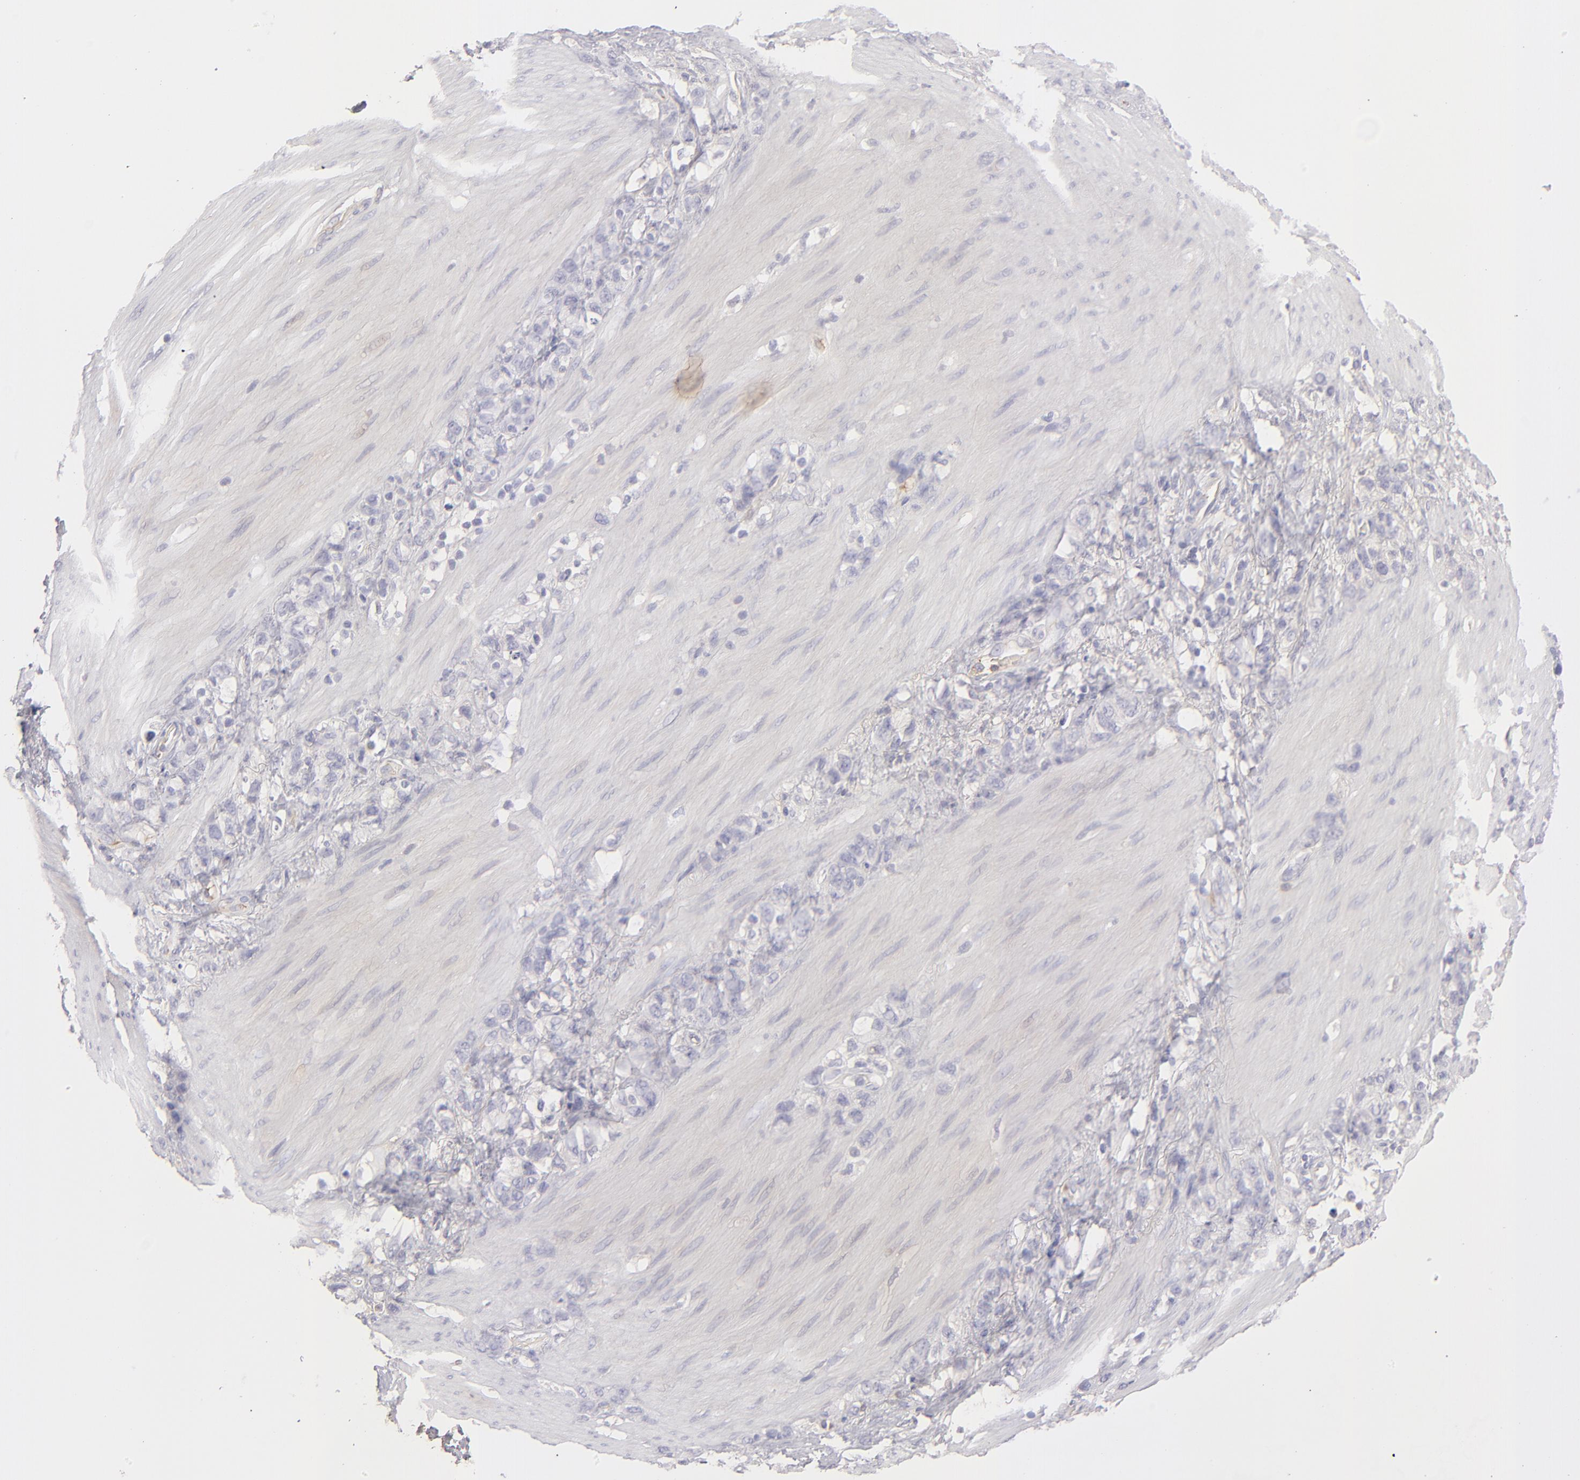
{"staining": {"intensity": "negative", "quantity": "none", "location": "none"}, "tissue": "stomach cancer", "cell_type": "Tumor cells", "image_type": "cancer", "snomed": [{"axis": "morphology", "description": "Normal tissue, NOS"}, {"axis": "morphology", "description": "Adenocarcinoma, NOS"}, {"axis": "morphology", "description": "Adenocarcinoma, High grade"}, {"axis": "topography", "description": "Stomach, upper"}, {"axis": "topography", "description": "Stomach"}], "caption": "There is no significant expression in tumor cells of stomach cancer (adenocarcinoma). Brightfield microscopy of IHC stained with DAB (brown) and hematoxylin (blue), captured at high magnification.", "gene": "ABCC4", "patient": {"sex": "female", "age": 65}}